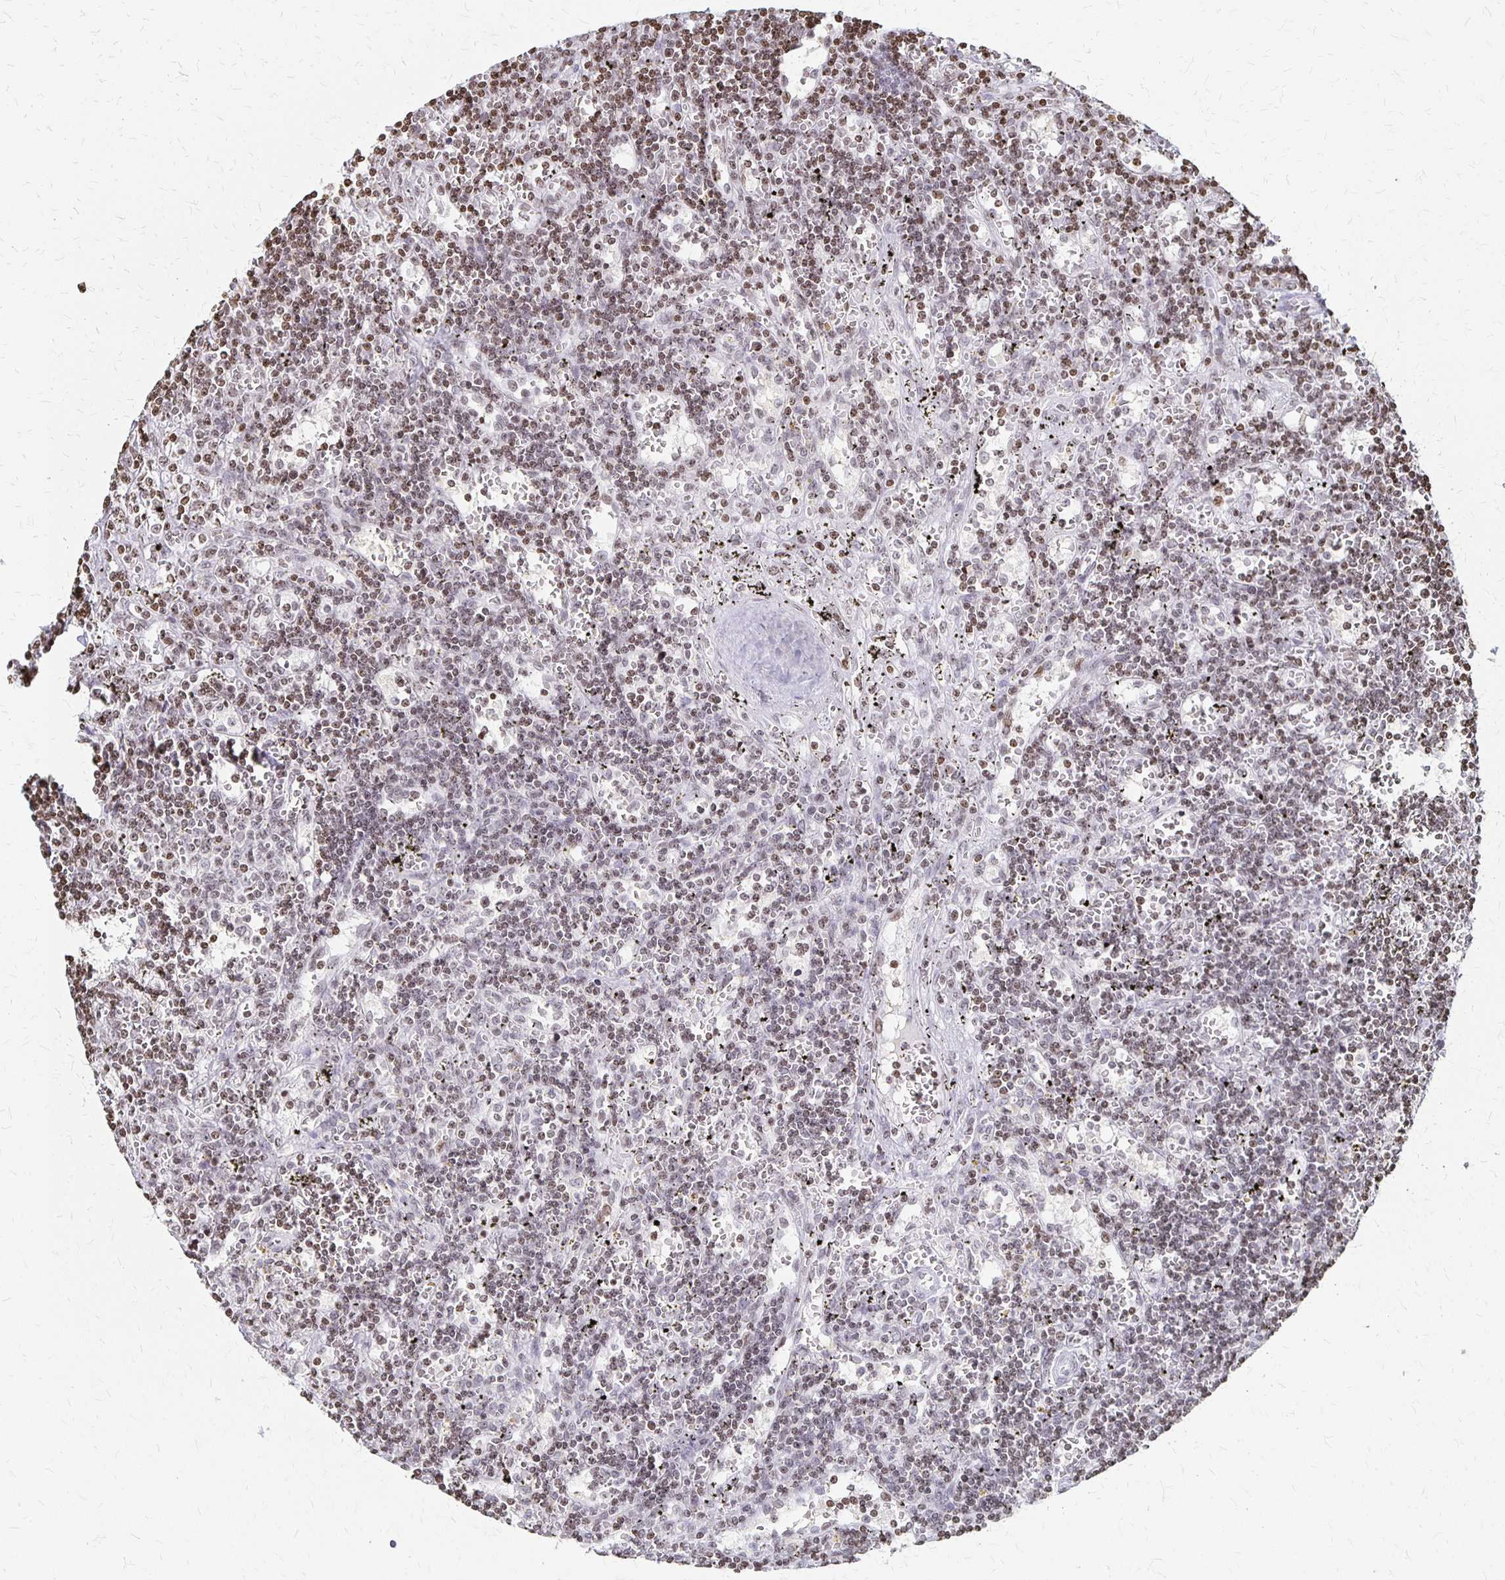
{"staining": {"intensity": "weak", "quantity": "25%-75%", "location": "nuclear"}, "tissue": "lymphoma", "cell_type": "Tumor cells", "image_type": "cancer", "snomed": [{"axis": "morphology", "description": "Malignant lymphoma, non-Hodgkin's type, Low grade"}, {"axis": "topography", "description": "Spleen"}], "caption": "Tumor cells show low levels of weak nuclear positivity in approximately 25%-75% of cells in human low-grade malignant lymphoma, non-Hodgkin's type.", "gene": "ZNF280C", "patient": {"sex": "male", "age": 60}}